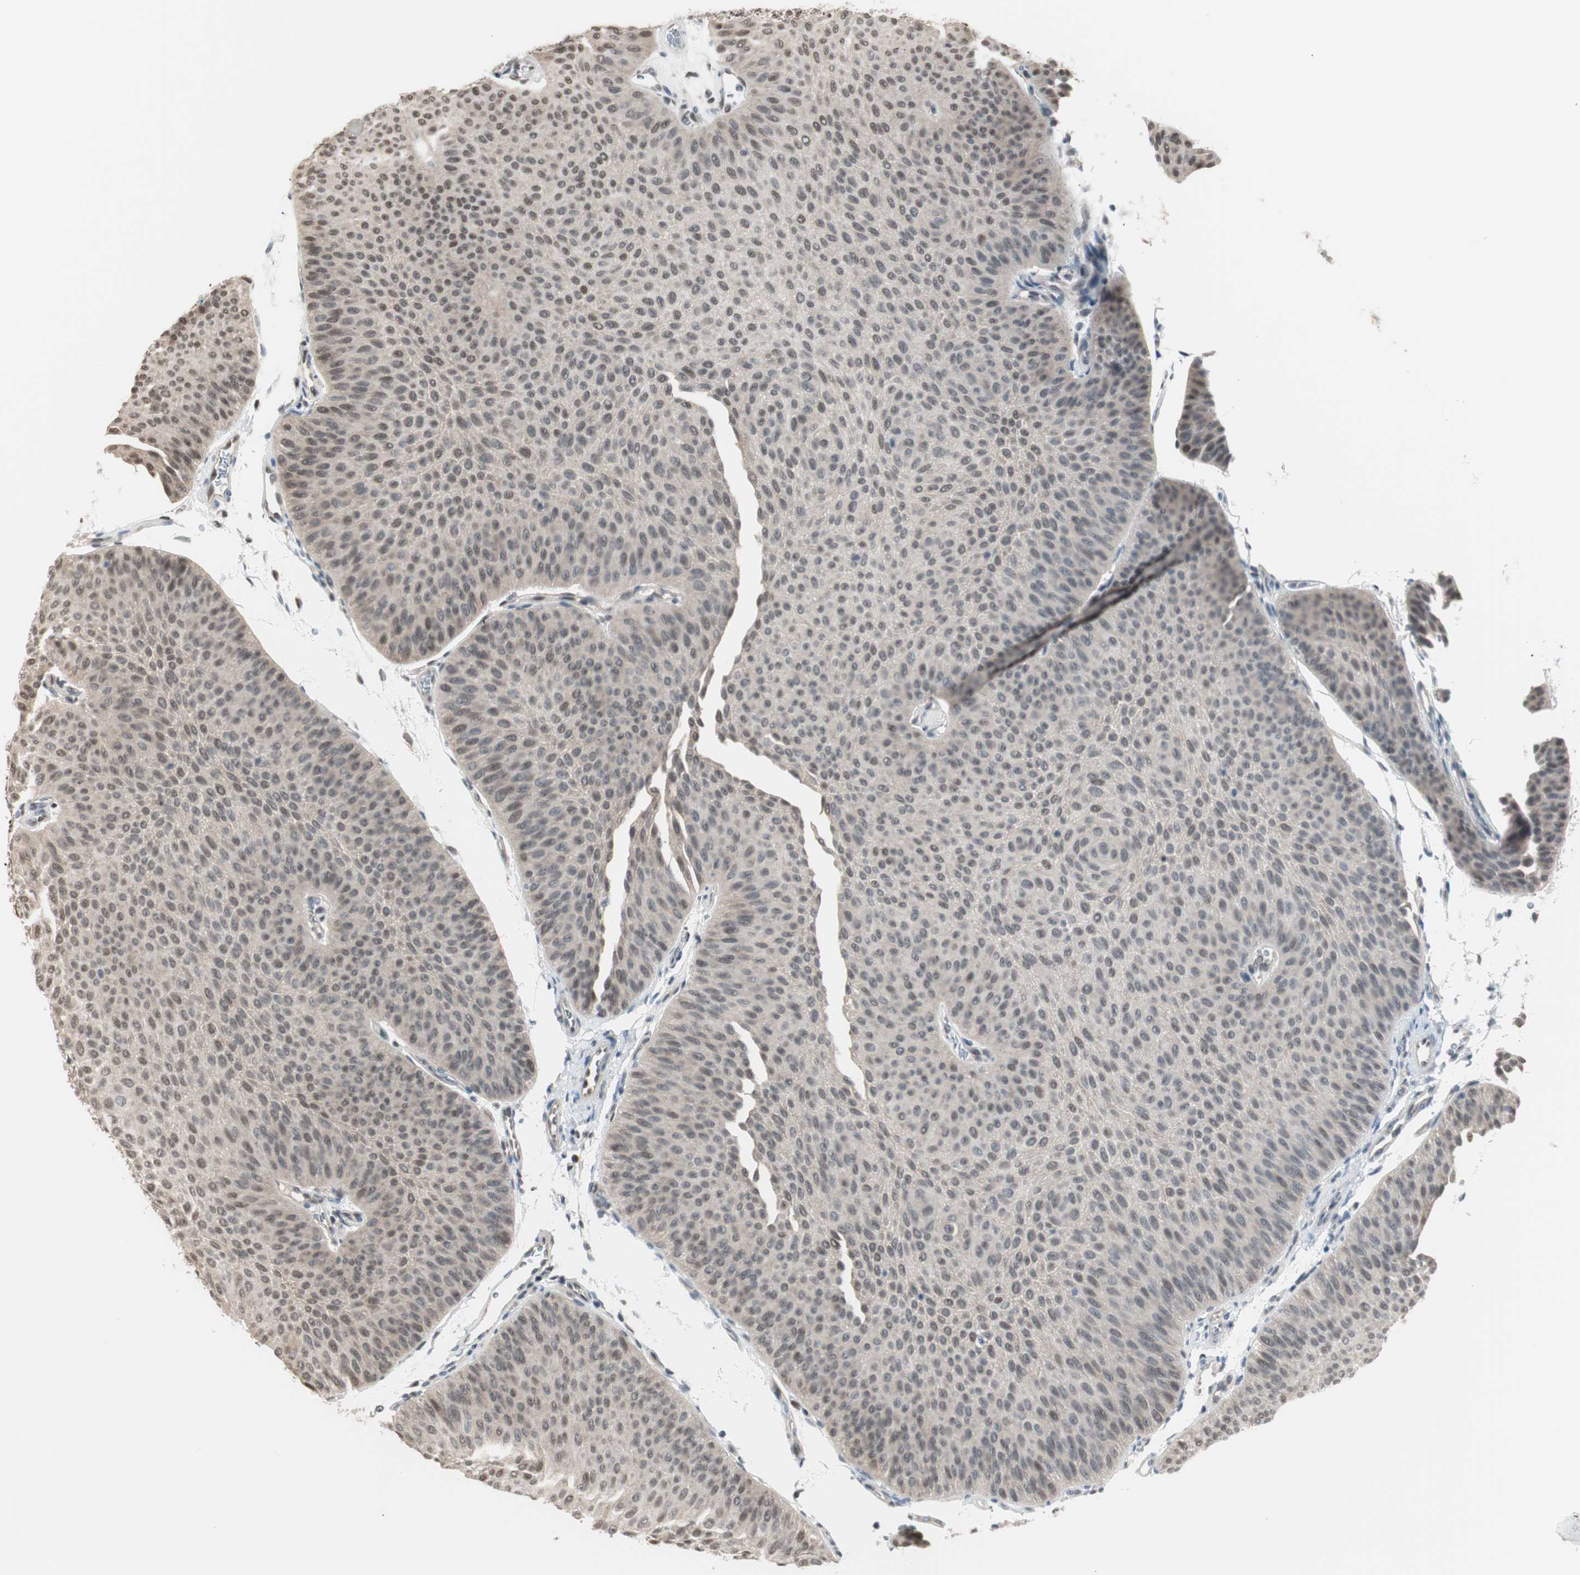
{"staining": {"intensity": "weak", "quantity": "25%-75%", "location": "cytoplasmic/membranous,nuclear"}, "tissue": "urothelial cancer", "cell_type": "Tumor cells", "image_type": "cancer", "snomed": [{"axis": "morphology", "description": "Urothelial carcinoma, Low grade"}, {"axis": "topography", "description": "Urinary bladder"}], "caption": "Protein expression analysis of urothelial cancer displays weak cytoplasmic/membranous and nuclear positivity in about 25%-75% of tumor cells.", "gene": "LONP2", "patient": {"sex": "female", "age": 60}}